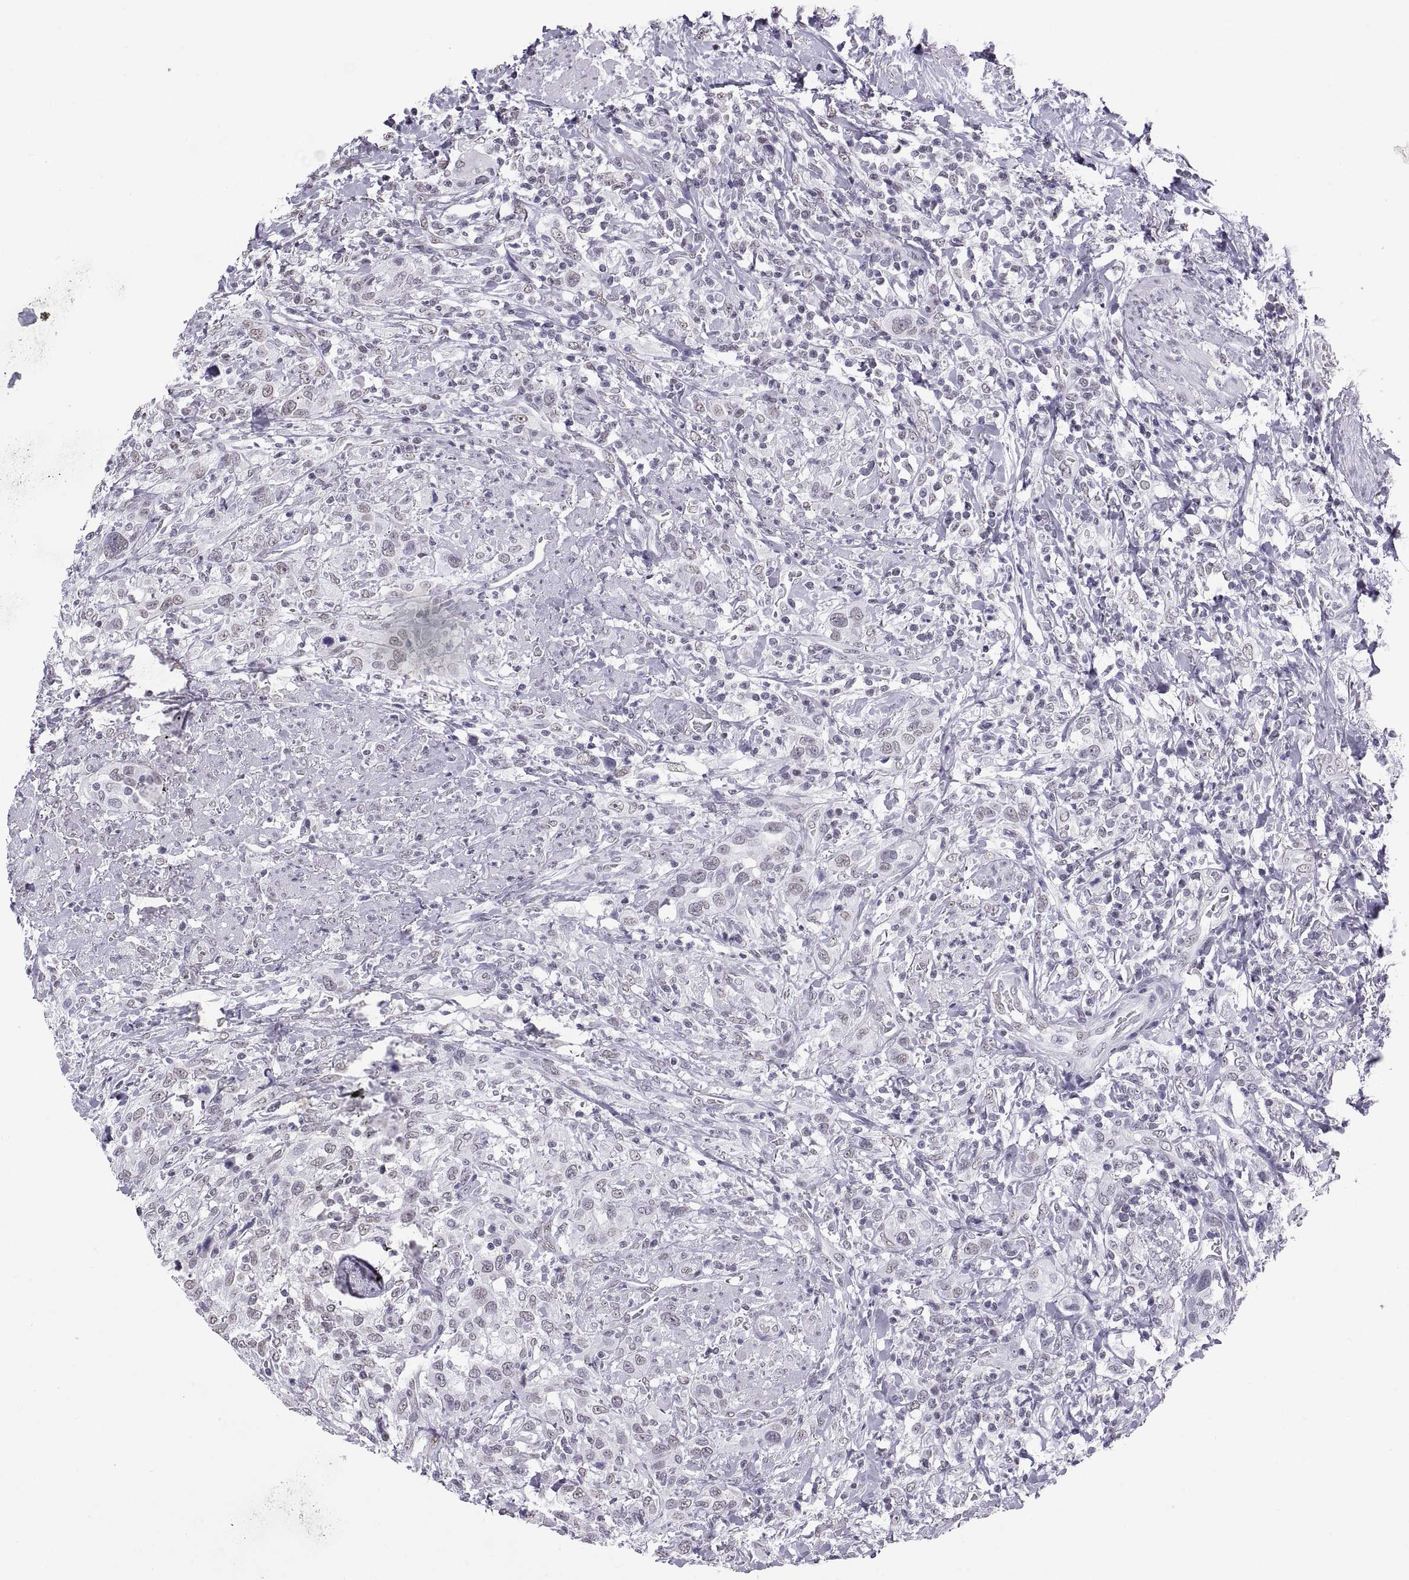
{"staining": {"intensity": "negative", "quantity": "none", "location": "none"}, "tissue": "urothelial cancer", "cell_type": "Tumor cells", "image_type": "cancer", "snomed": [{"axis": "morphology", "description": "Urothelial carcinoma, NOS"}, {"axis": "morphology", "description": "Urothelial carcinoma, High grade"}, {"axis": "topography", "description": "Urinary bladder"}], "caption": "The histopathology image demonstrates no staining of tumor cells in transitional cell carcinoma.", "gene": "CARTPT", "patient": {"sex": "female", "age": 64}}